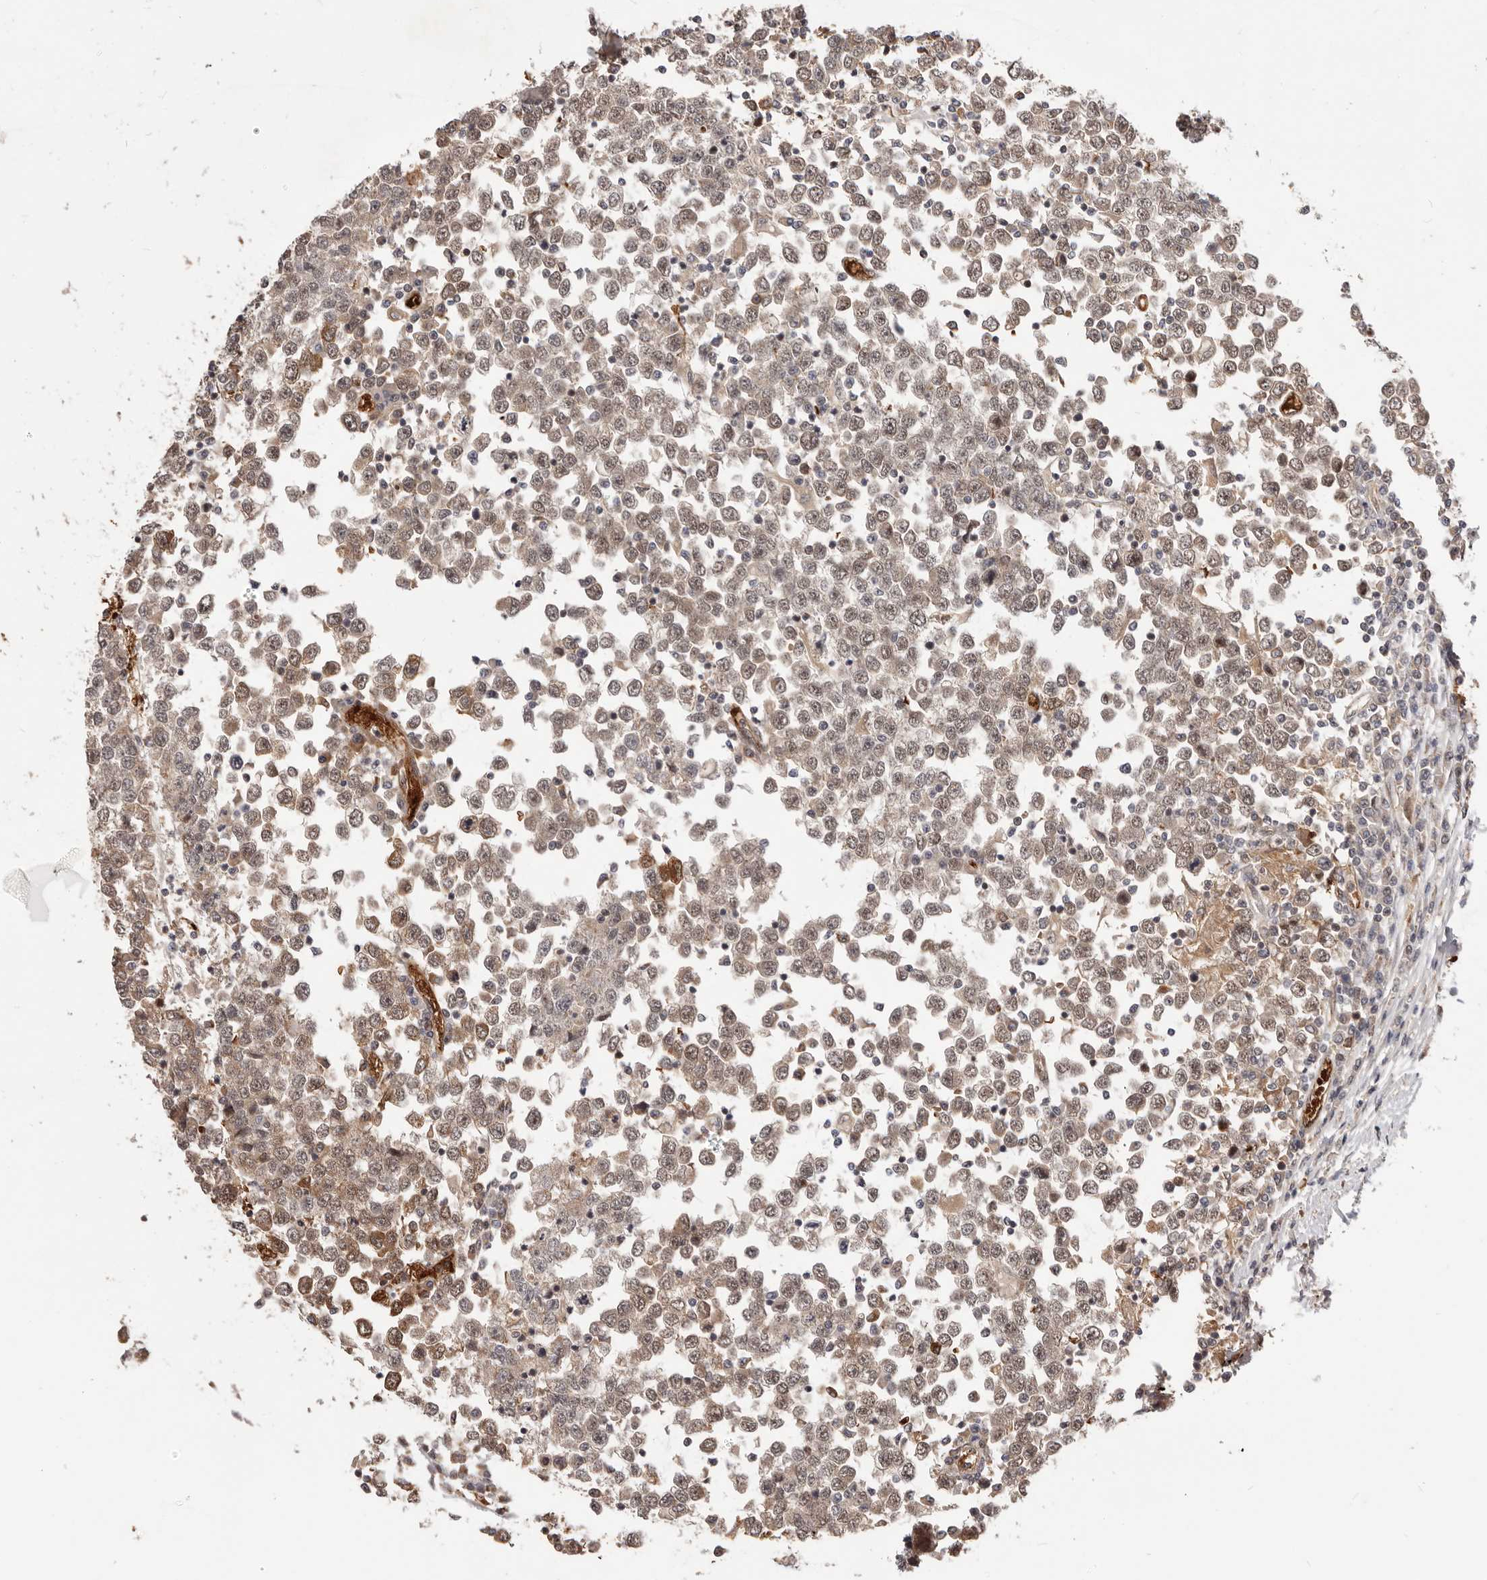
{"staining": {"intensity": "weak", "quantity": ">75%", "location": "cytoplasmic/membranous,nuclear"}, "tissue": "testis cancer", "cell_type": "Tumor cells", "image_type": "cancer", "snomed": [{"axis": "morphology", "description": "Seminoma, NOS"}, {"axis": "topography", "description": "Testis"}], "caption": "Immunohistochemistry photomicrograph of human seminoma (testis) stained for a protein (brown), which shows low levels of weak cytoplasmic/membranous and nuclear expression in about >75% of tumor cells.", "gene": "NCOA3", "patient": {"sex": "male", "age": 65}}